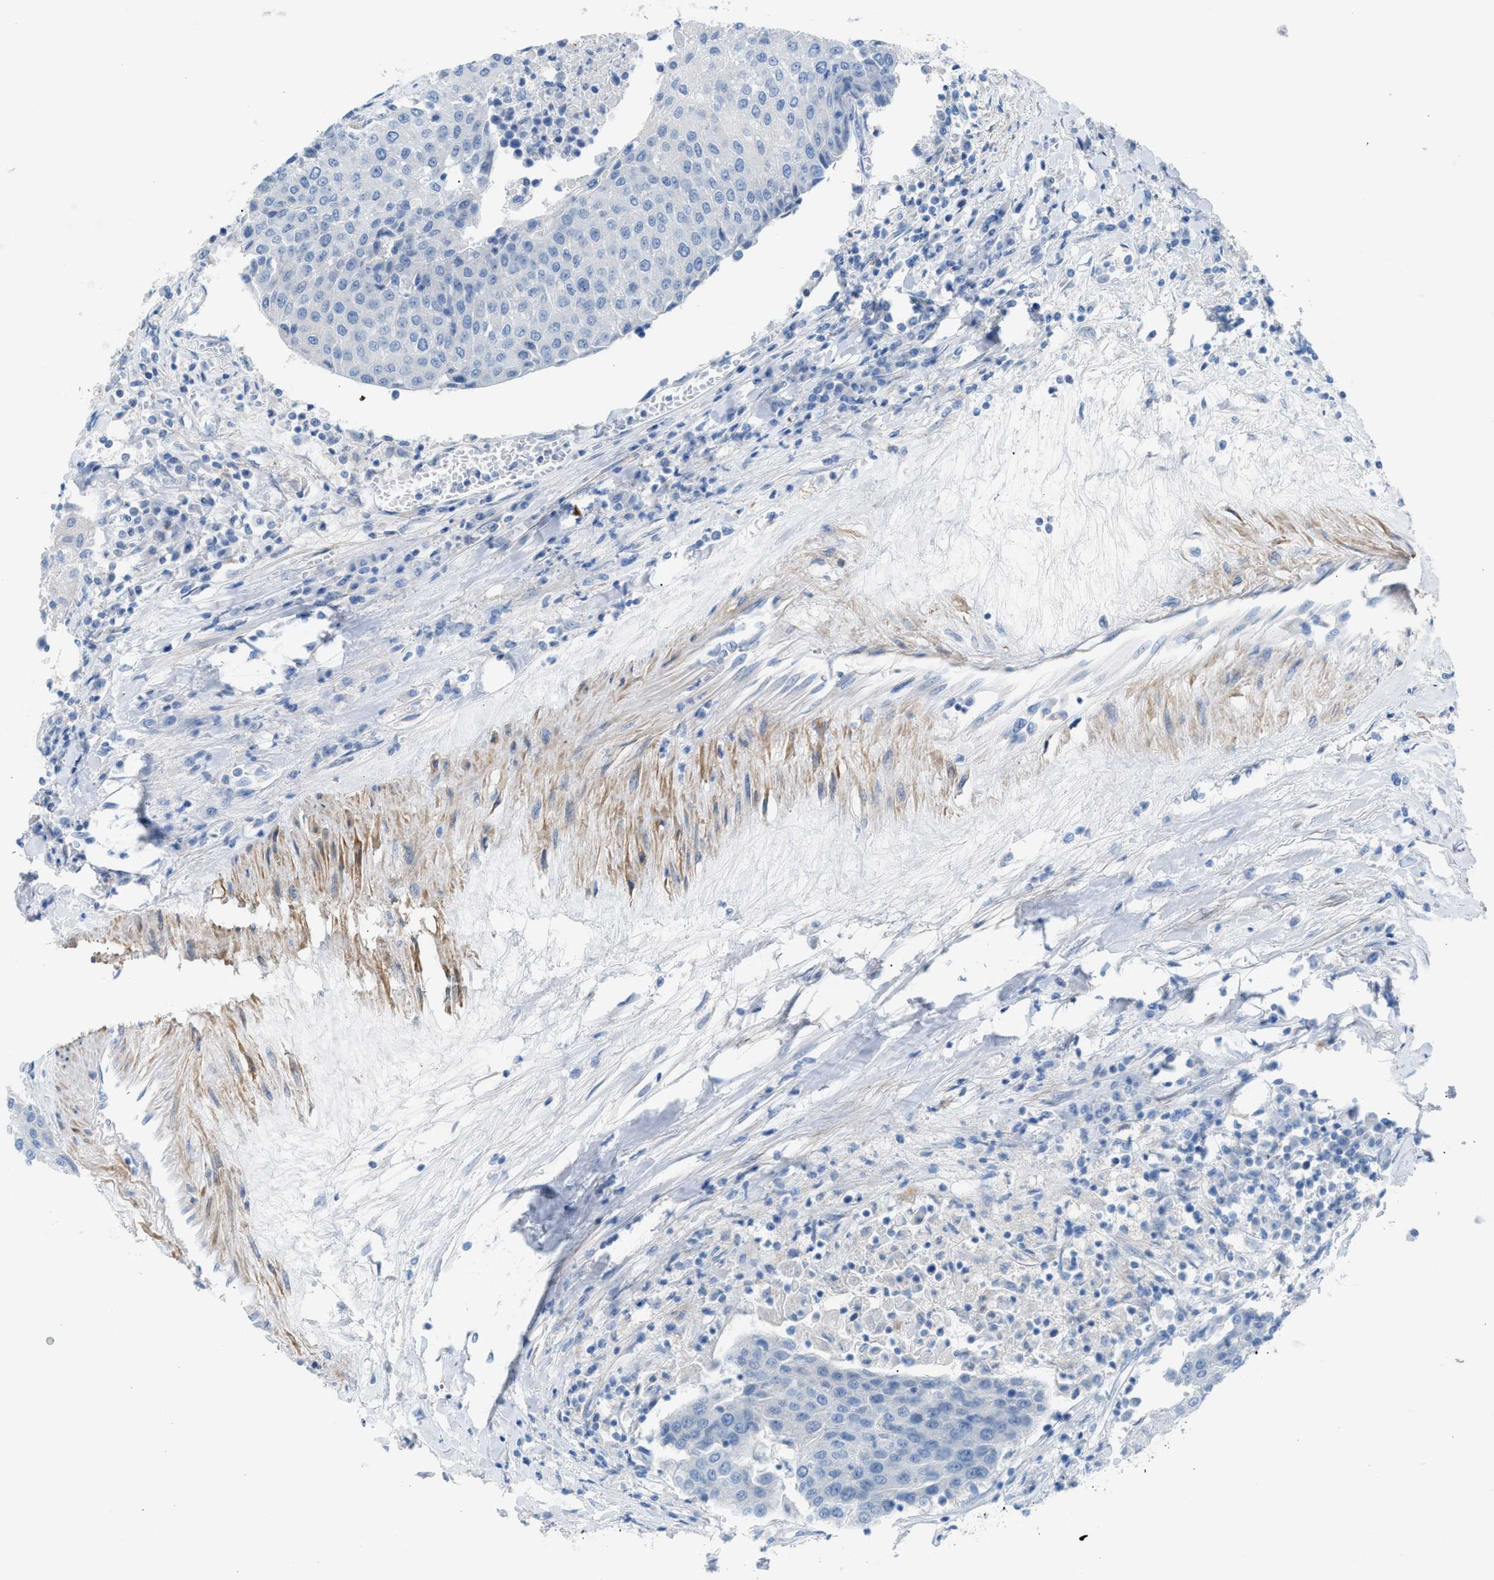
{"staining": {"intensity": "negative", "quantity": "none", "location": "none"}, "tissue": "urothelial cancer", "cell_type": "Tumor cells", "image_type": "cancer", "snomed": [{"axis": "morphology", "description": "Urothelial carcinoma, High grade"}, {"axis": "topography", "description": "Urinary bladder"}], "caption": "An immunohistochemistry histopathology image of urothelial cancer is shown. There is no staining in tumor cells of urothelial cancer.", "gene": "ASPA", "patient": {"sex": "female", "age": 85}}